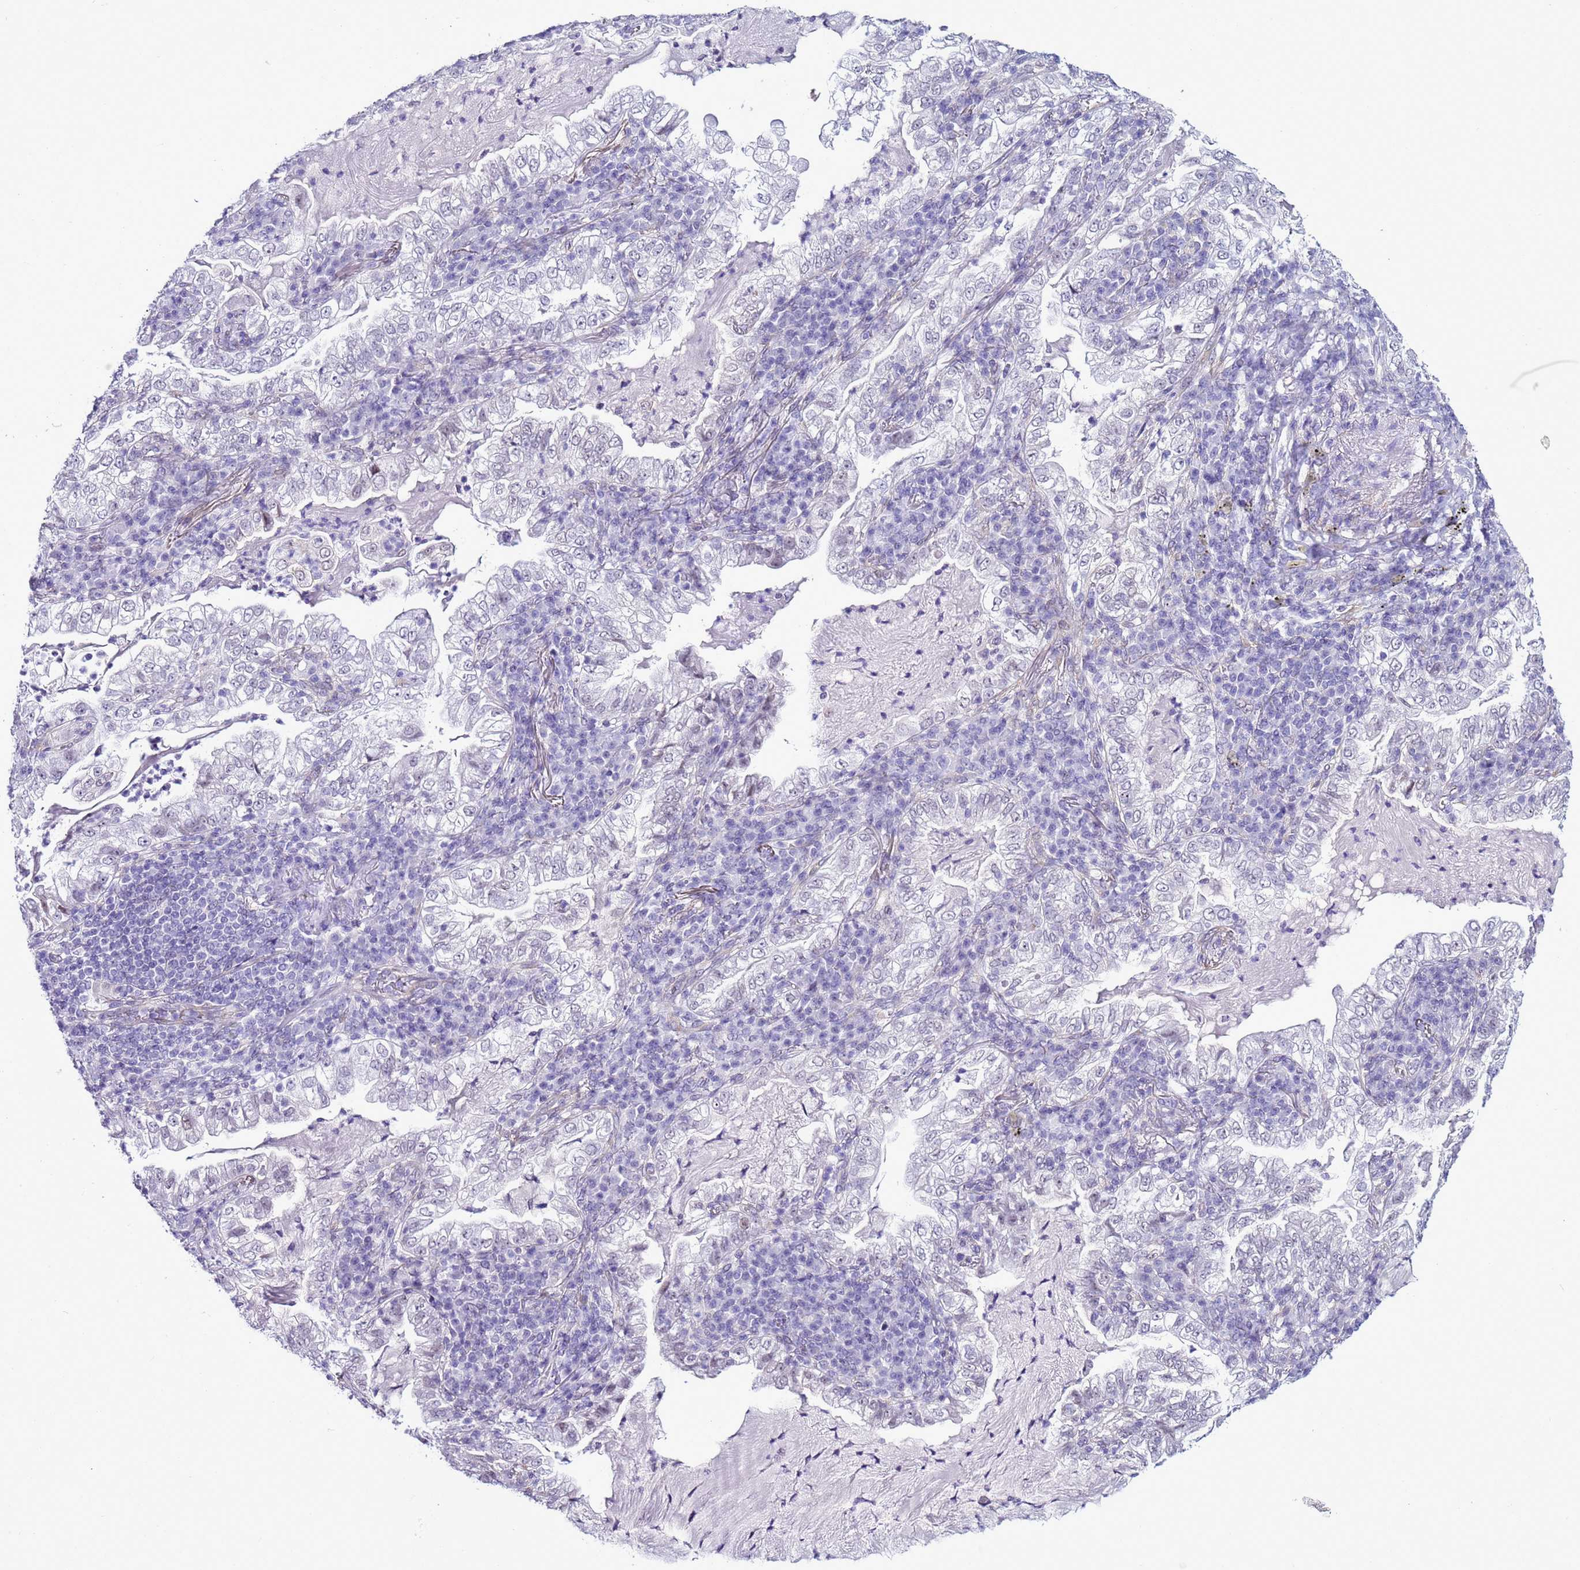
{"staining": {"intensity": "negative", "quantity": "none", "location": "none"}, "tissue": "lung cancer", "cell_type": "Tumor cells", "image_type": "cancer", "snomed": [{"axis": "morphology", "description": "Adenocarcinoma, NOS"}, {"axis": "topography", "description": "Lung"}], "caption": "IHC image of human lung cancer stained for a protein (brown), which demonstrates no expression in tumor cells.", "gene": "LRRC10B", "patient": {"sex": "female", "age": 73}}